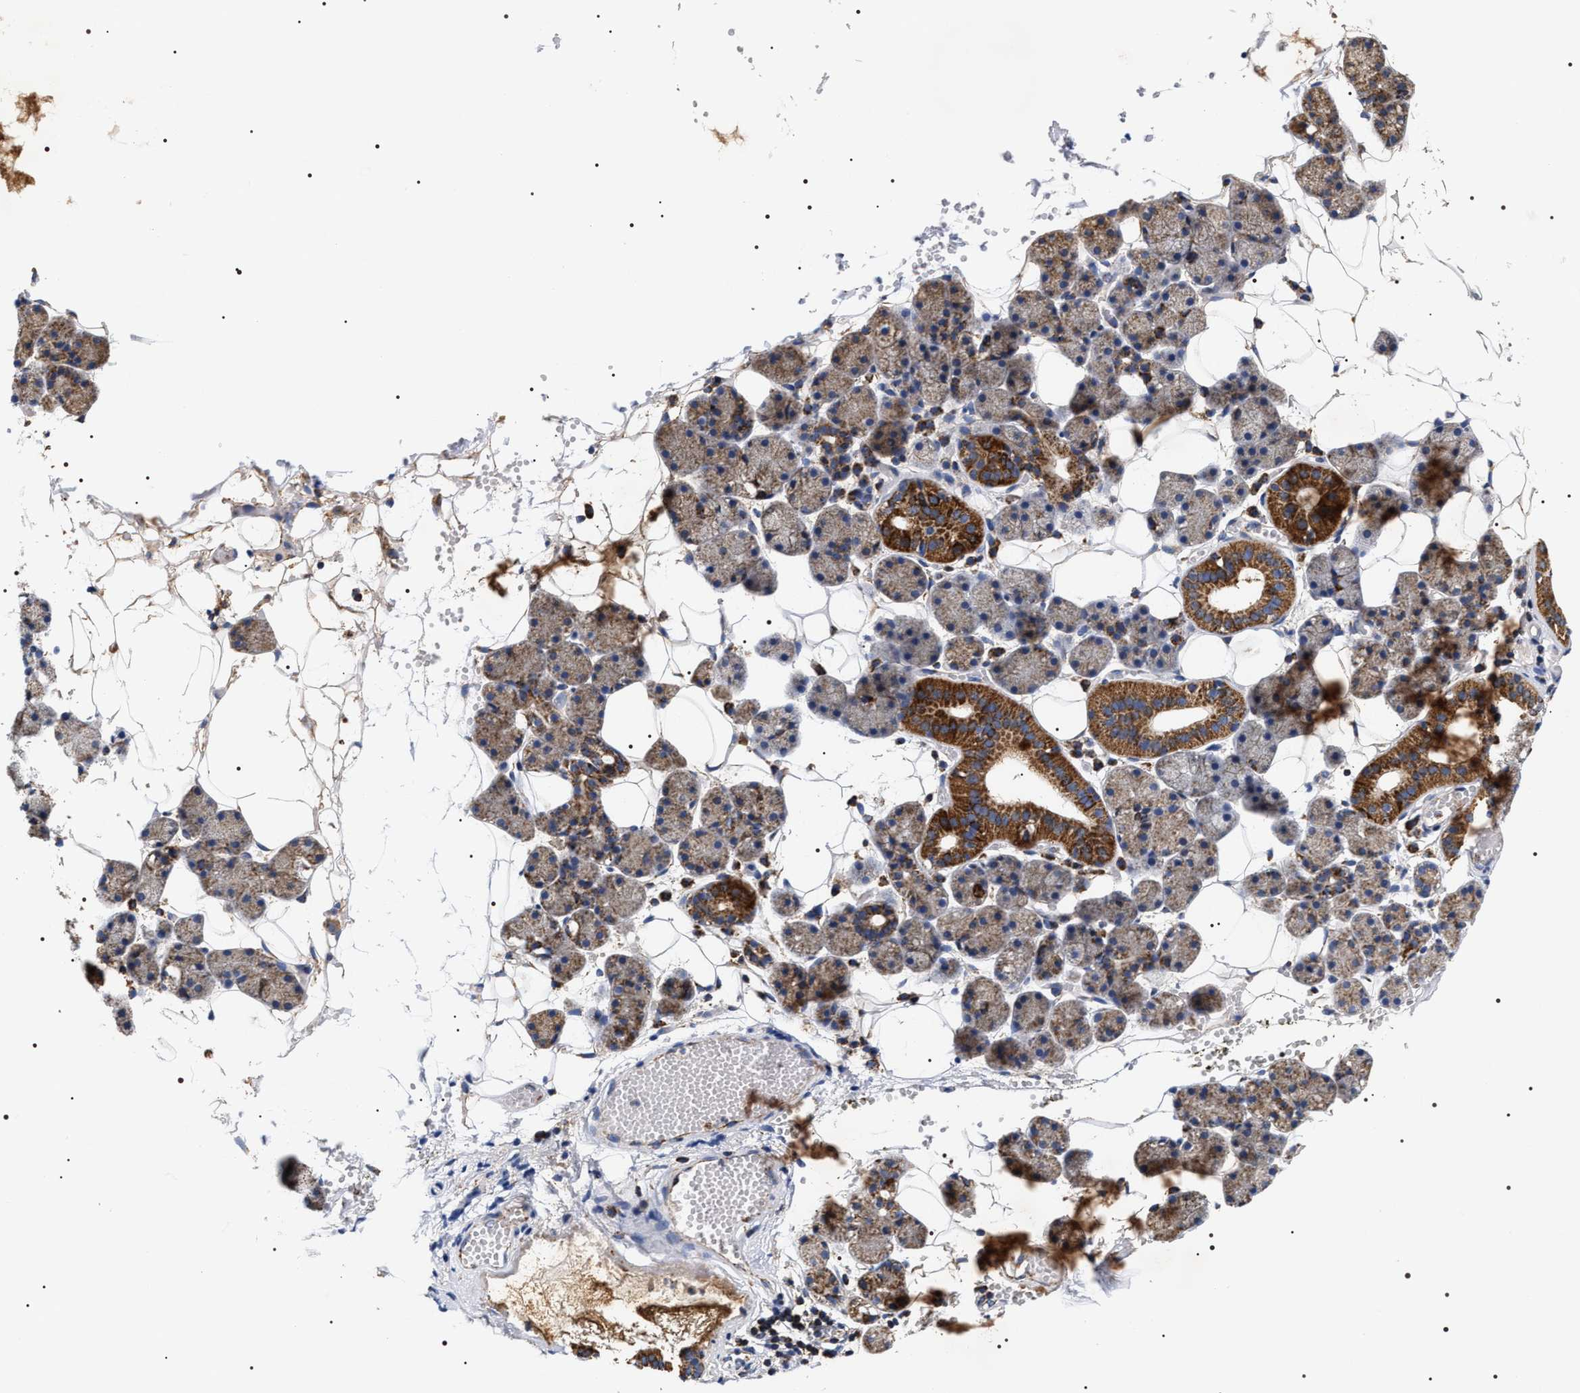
{"staining": {"intensity": "strong", "quantity": "25%-75%", "location": "cytoplasmic/membranous"}, "tissue": "salivary gland", "cell_type": "Glandular cells", "image_type": "normal", "snomed": [{"axis": "morphology", "description": "Normal tissue, NOS"}, {"axis": "topography", "description": "Salivary gland"}], "caption": "Protein staining reveals strong cytoplasmic/membranous positivity in approximately 25%-75% of glandular cells in unremarkable salivary gland.", "gene": "COG5", "patient": {"sex": "female", "age": 33}}